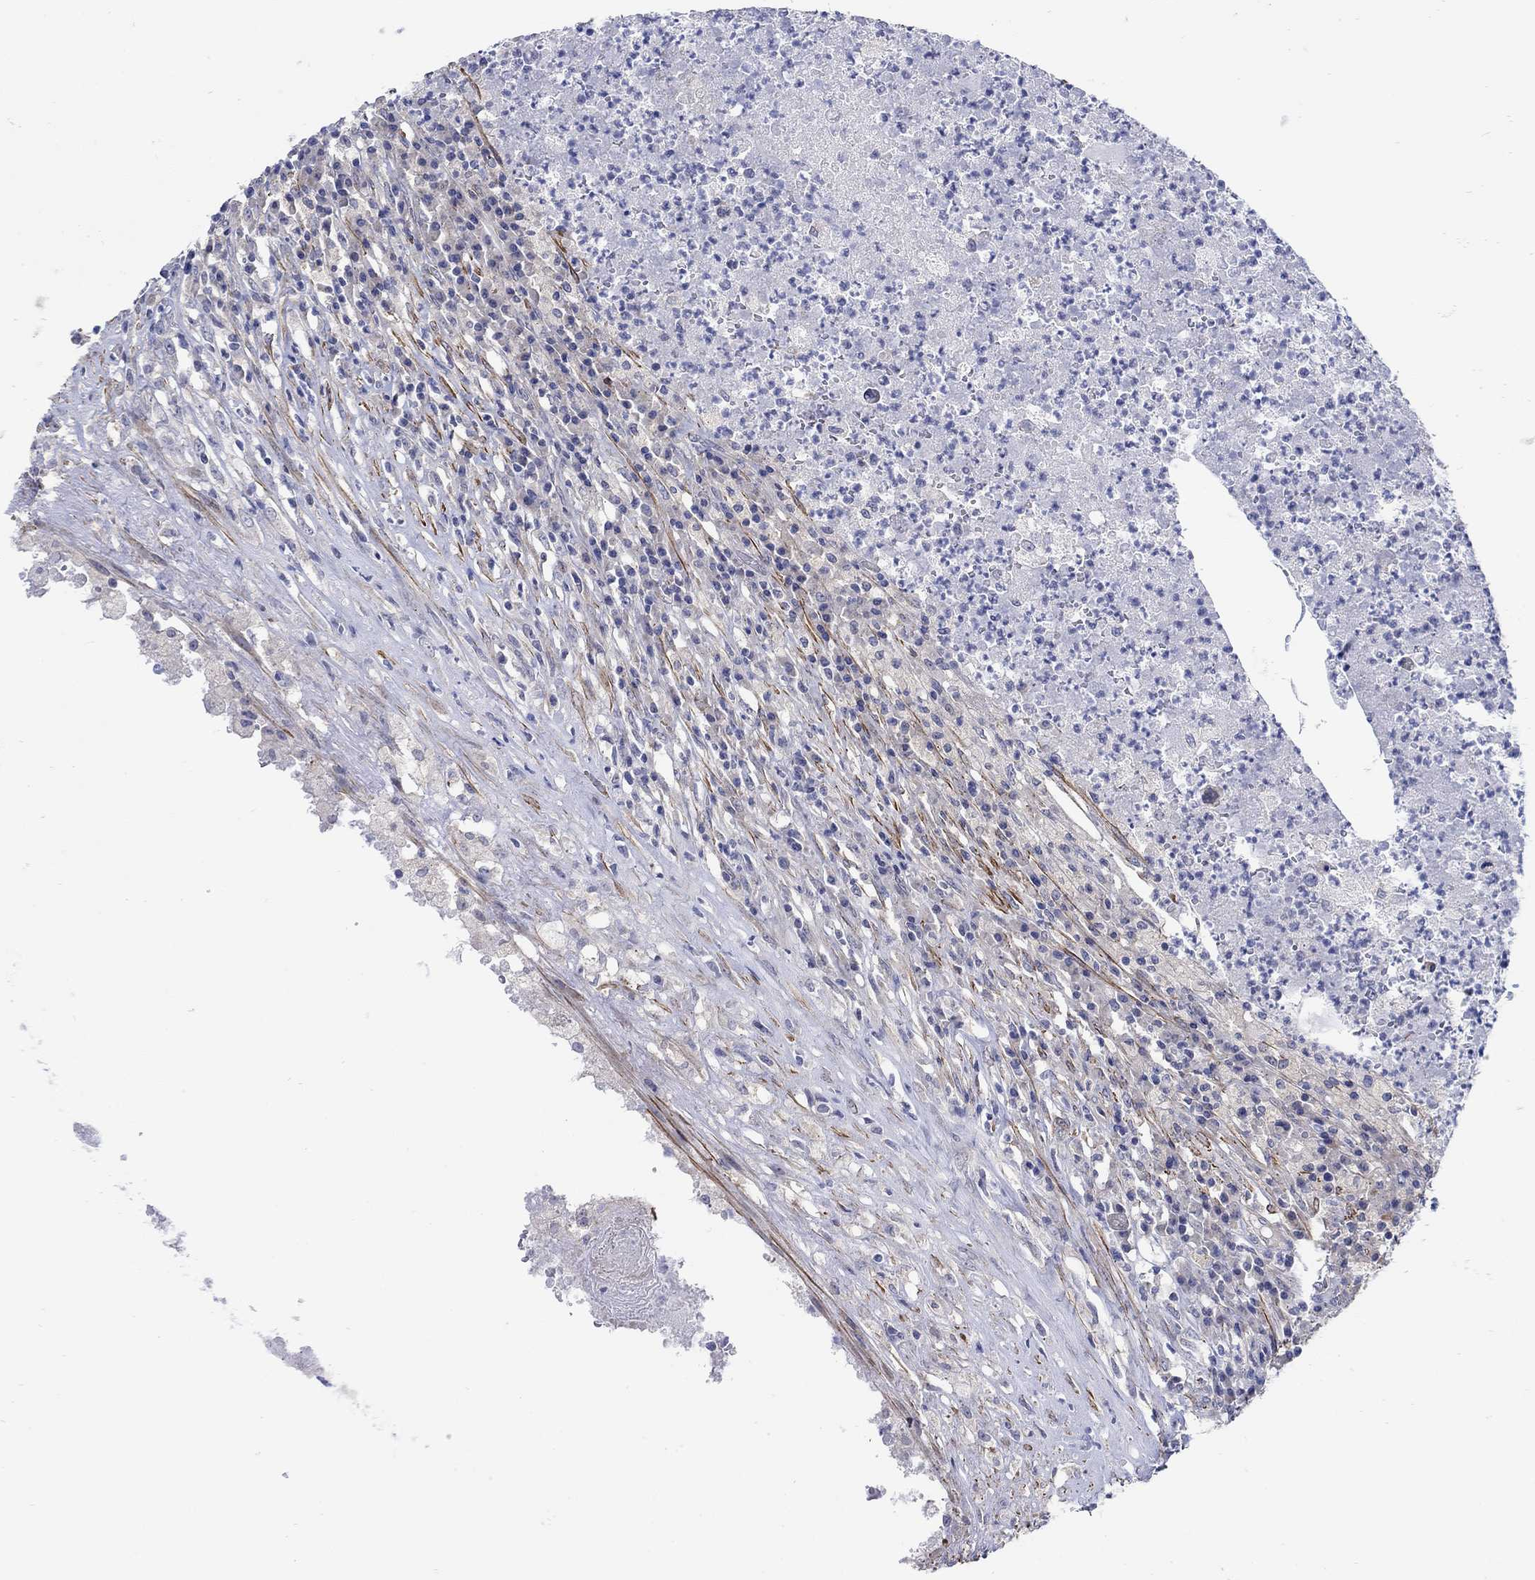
{"staining": {"intensity": "weak", "quantity": "<25%", "location": "cytoplasmic/membranous"}, "tissue": "testis cancer", "cell_type": "Tumor cells", "image_type": "cancer", "snomed": [{"axis": "morphology", "description": "Necrosis, NOS"}, {"axis": "morphology", "description": "Carcinoma, Embryonal, NOS"}, {"axis": "topography", "description": "Testis"}], "caption": "IHC histopathology image of testis embryonal carcinoma stained for a protein (brown), which shows no staining in tumor cells. Nuclei are stained in blue.", "gene": "SCN7A", "patient": {"sex": "male", "age": 19}}